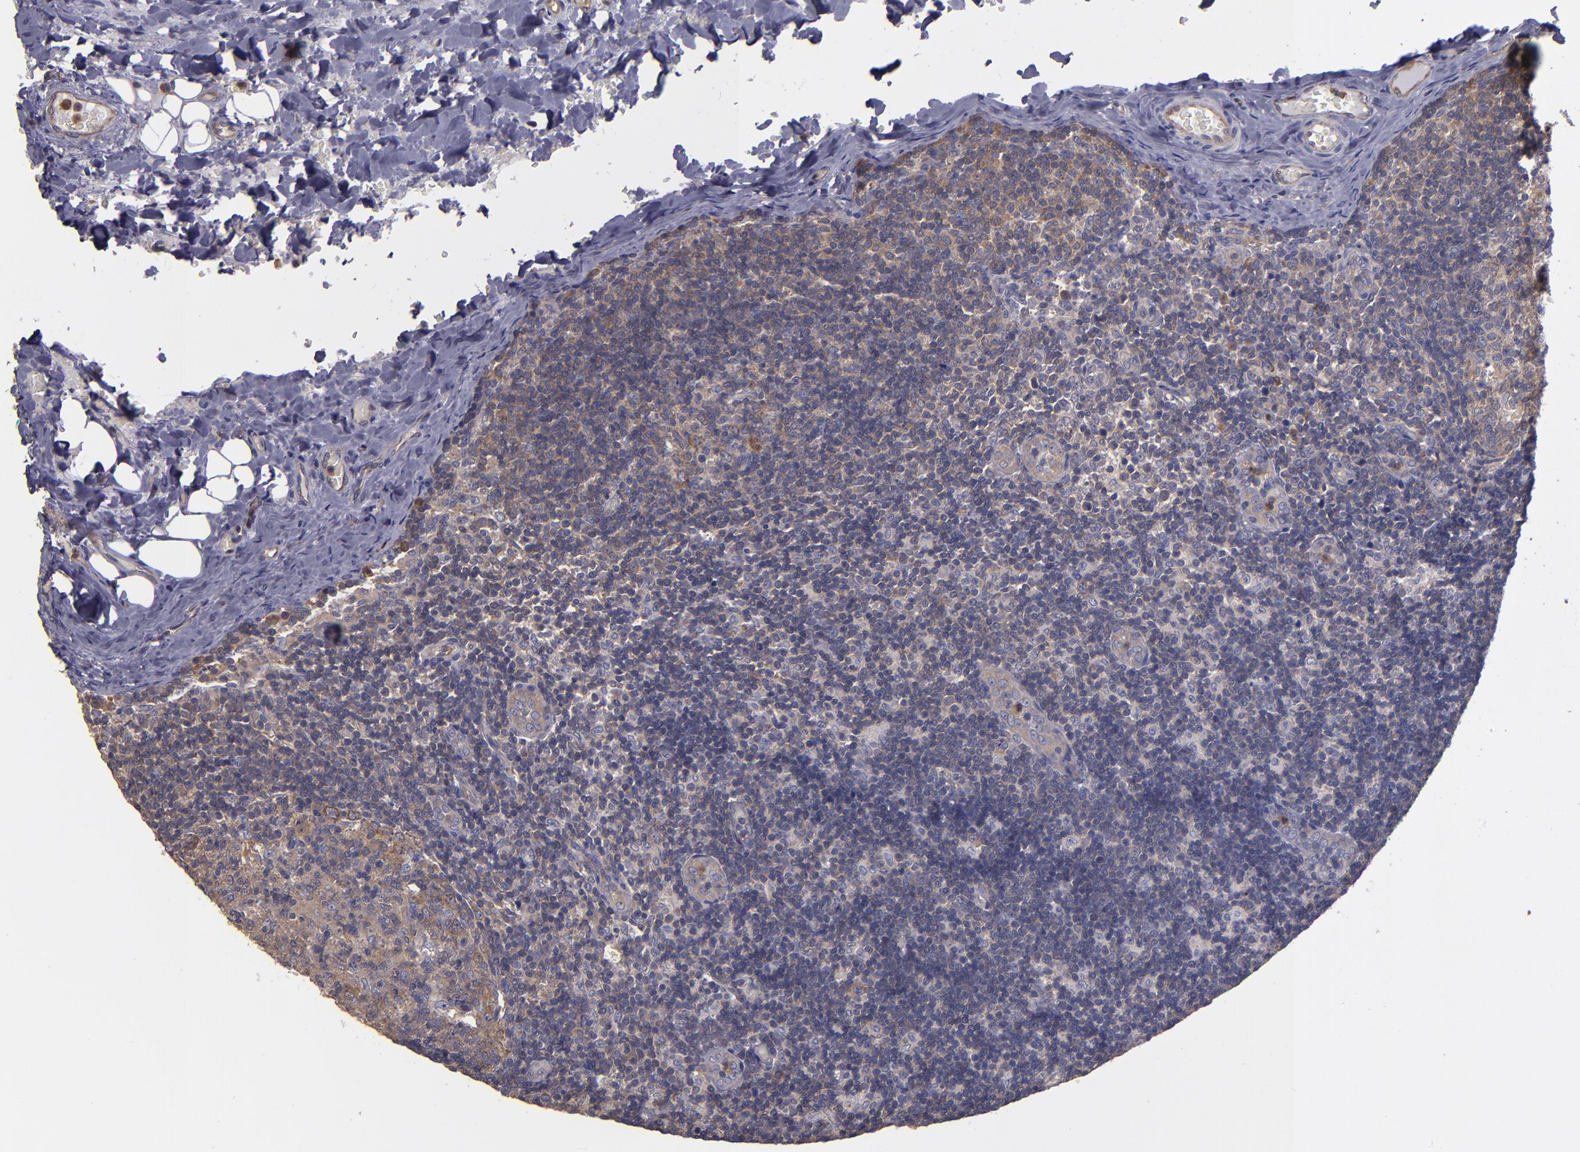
{"staining": {"intensity": "moderate", "quantity": "25%-75%", "location": "cytoplasmic/membranous"}, "tissue": "lymph node", "cell_type": "Germinal center cells", "image_type": "normal", "snomed": [{"axis": "morphology", "description": "Normal tissue, NOS"}, {"axis": "topography", "description": "Lymph node"}, {"axis": "topography", "description": "Salivary gland"}], "caption": "Normal lymph node was stained to show a protein in brown. There is medium levels of moderate cytoplasmic/membranous expression in approximately 25%-75% of germinal center cells.", "gene": "CARS1", "patient": {"sex": "male", "age": 8}}